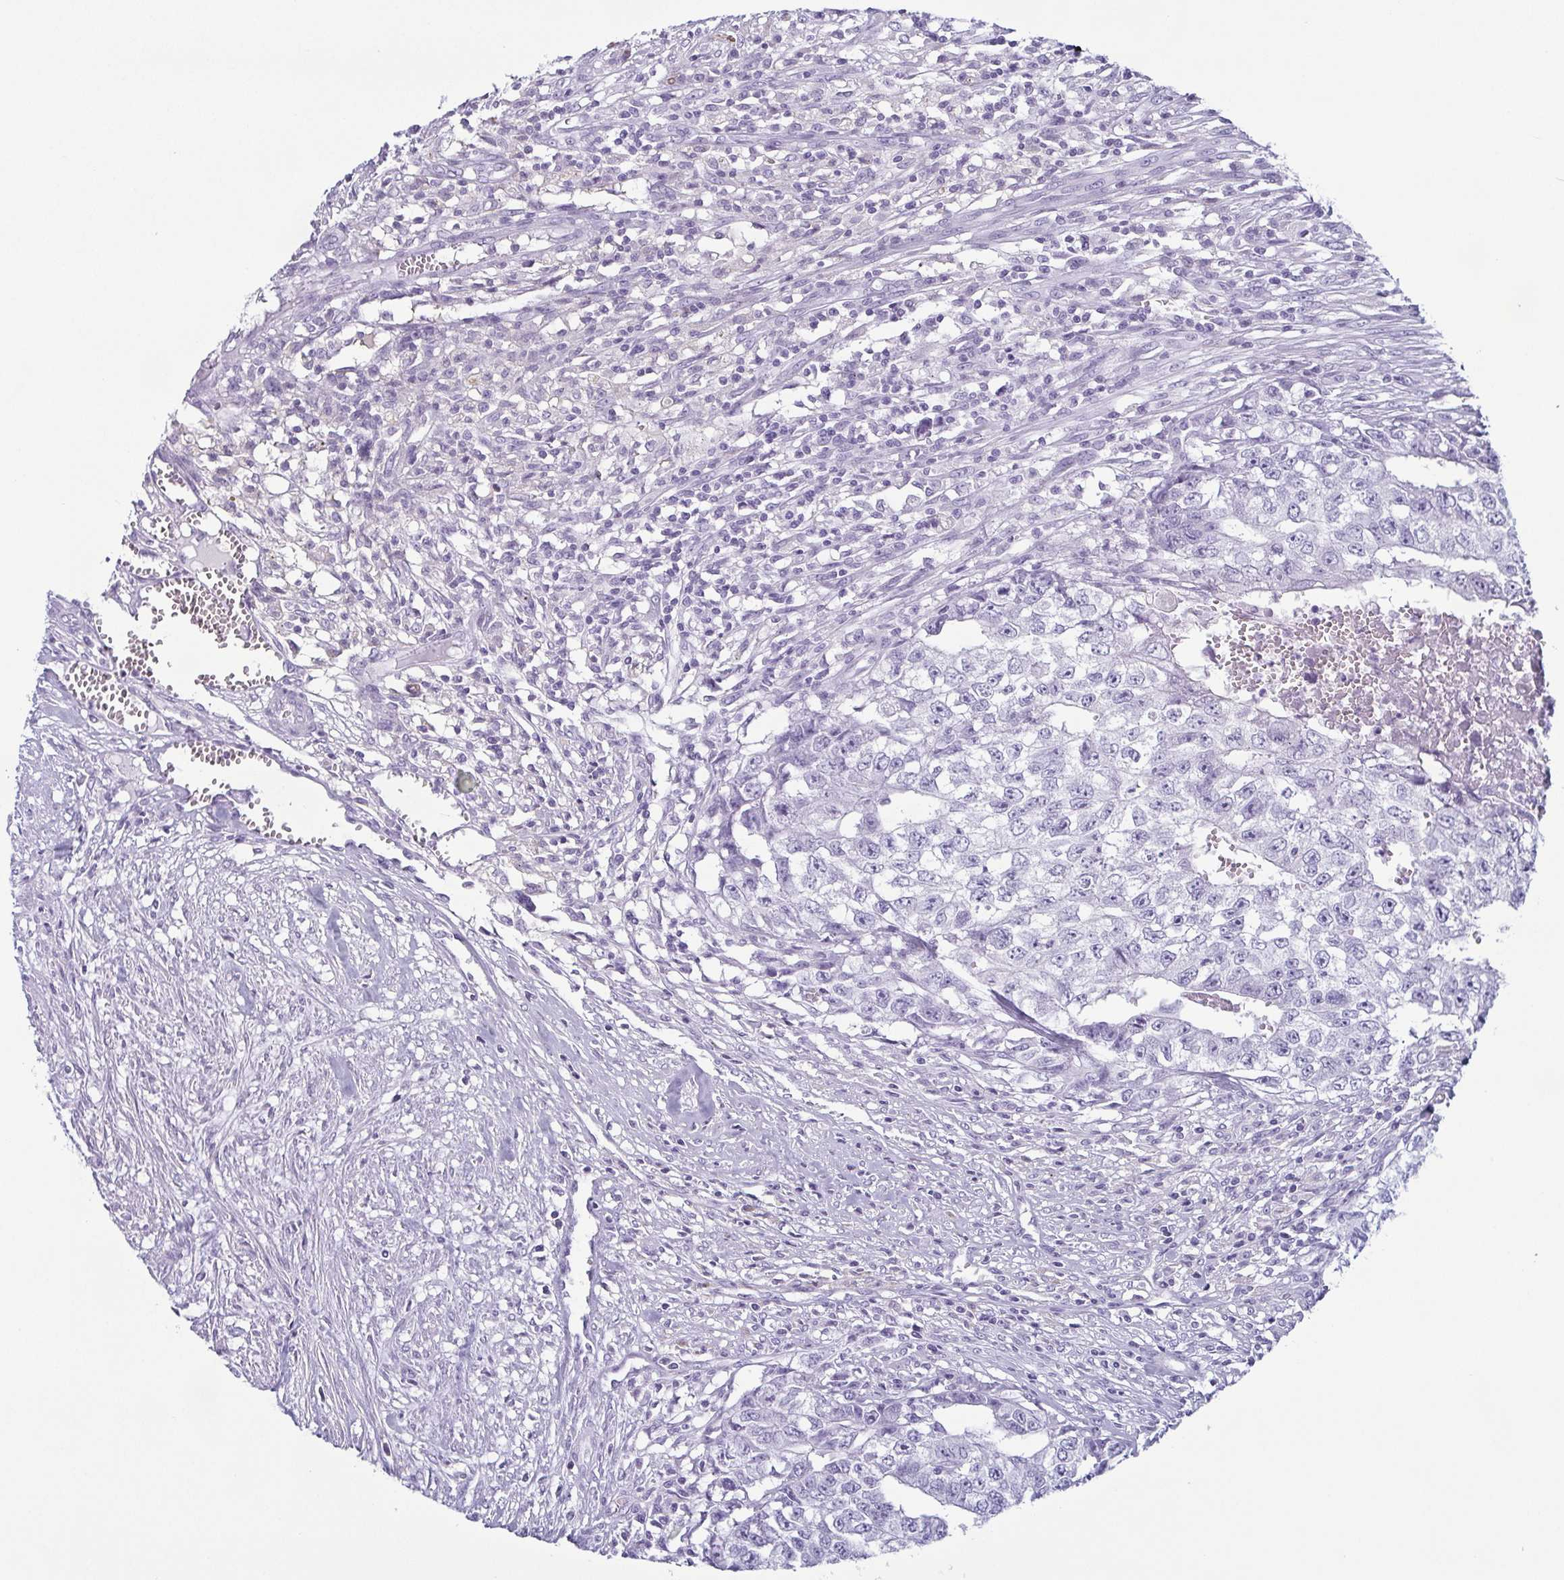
{"staining": {"intensity": "negative", "quantity": "none", "location": "none"}, "tissue": "testis cancer", "cell_type": "Tumor cells", "image_type": "cancer", "snomed": [{"axis": "morphology", "description": "Carcinoma, Embryonal, NOS"}, {"axis": "morphology", "description": "Teratoma, malignant, NOS"}, {"axis": "topography", "description": "Testis"}], "caption": "IHC of human testis embryonal carcinoma displays no expression in tumor cells.", "gene": "KRT78", "patient": {"sex": "male", "age": 24}}